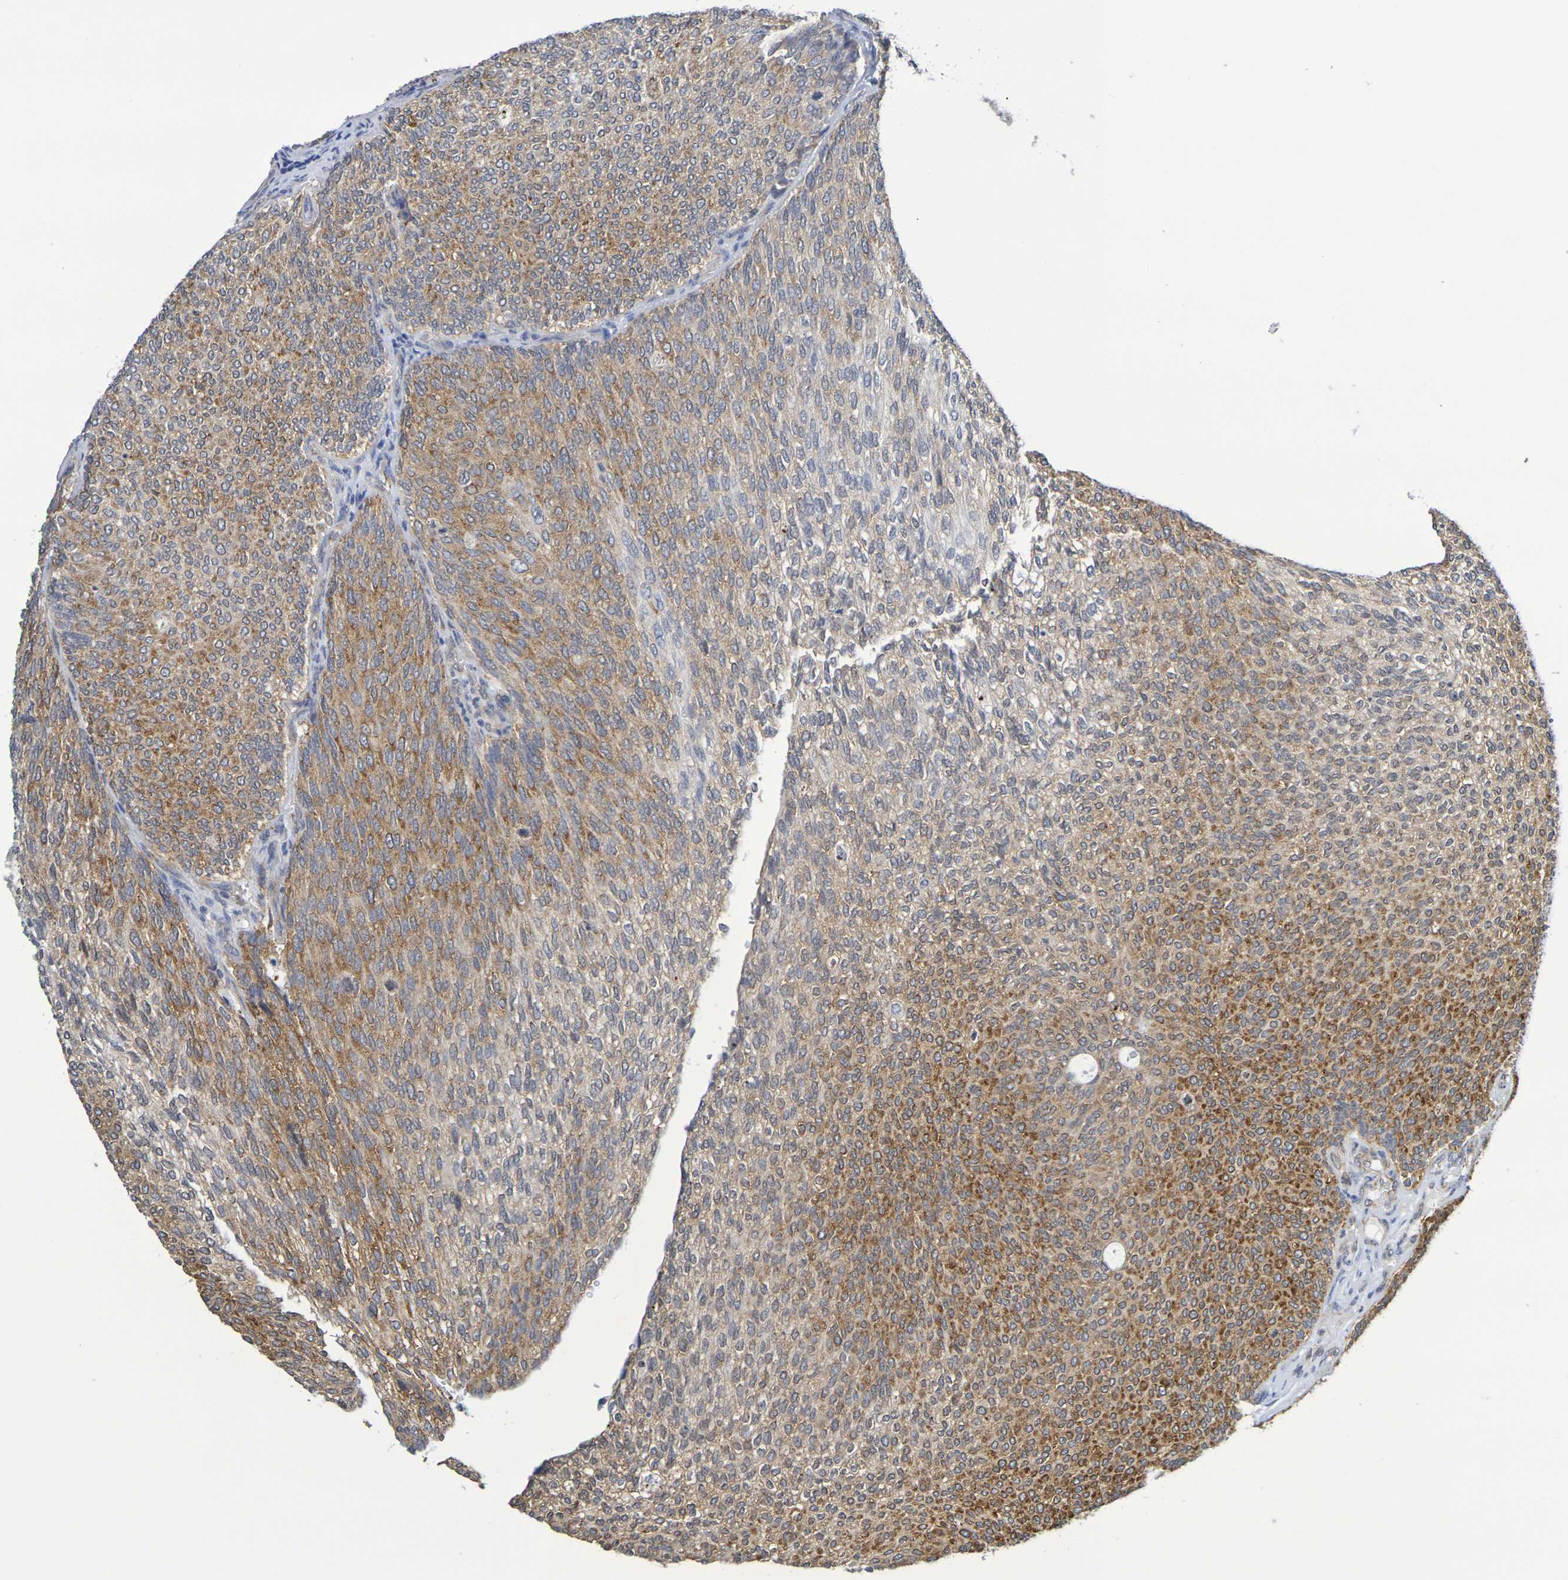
{"staining": {"intensity": "moderate", "quantity": ">75%", "location": "cytoplasmic/membranous"}, "tissue": "urothelial cancer", "cell_type": "Tumor cells", "image_type": "cancer", "snomed": [{"axis": "morphology", "description": "Urothelial carcinoma, Low grade"}, {"axis": "topography", "description": "Urinary bladder"}], "caption": "A photomicrograph of urothelial cancer stained for a protein reveals moderate cytoplasmic/membranous brown staining in tumor cells.", "gene": "CHRNB1", "patient": {"sex": "female", "age": 79}}